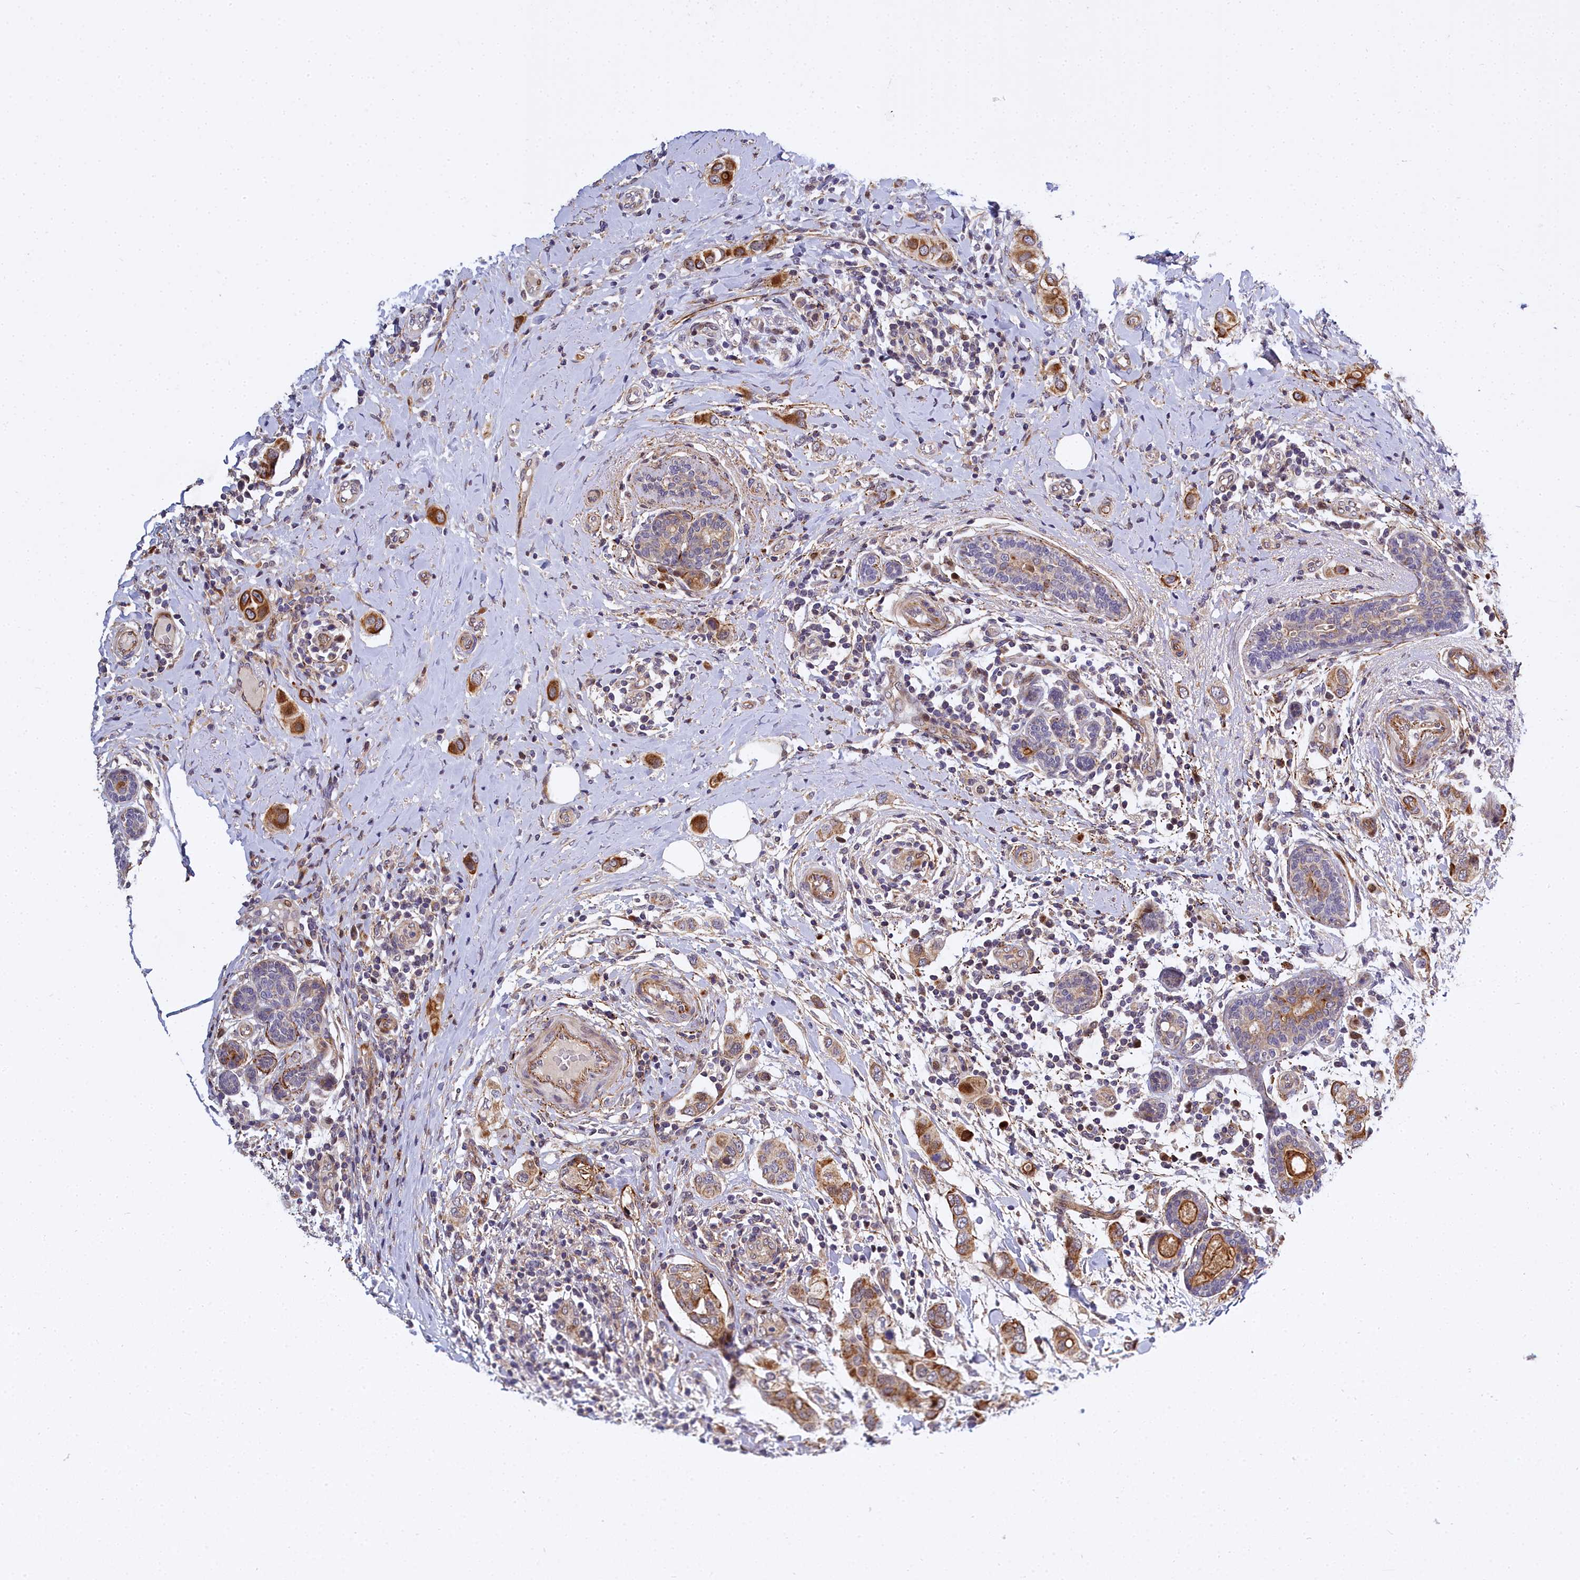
{"staining": {"intensity": "strong", "quantity": ">75%", "location": "cytoplasmic/membranous"}, "tissue": "breast cancer", "cell_type": "Tumor cells", "image_type": "cancer", "snomed": [{"axis": "morphology", "description": "Lobular carcinoma"}, {"axis": "topography", "description": "Breast"}], "caption": "Immunohistochemistry of lobular carcinoma (breast) demonstrates high levels of strong cytoplasmic/membranous staining in approximately >75% of tumor cells.", "gene": "MRPS11", "patient": {"sex": "female", "age": 51}}